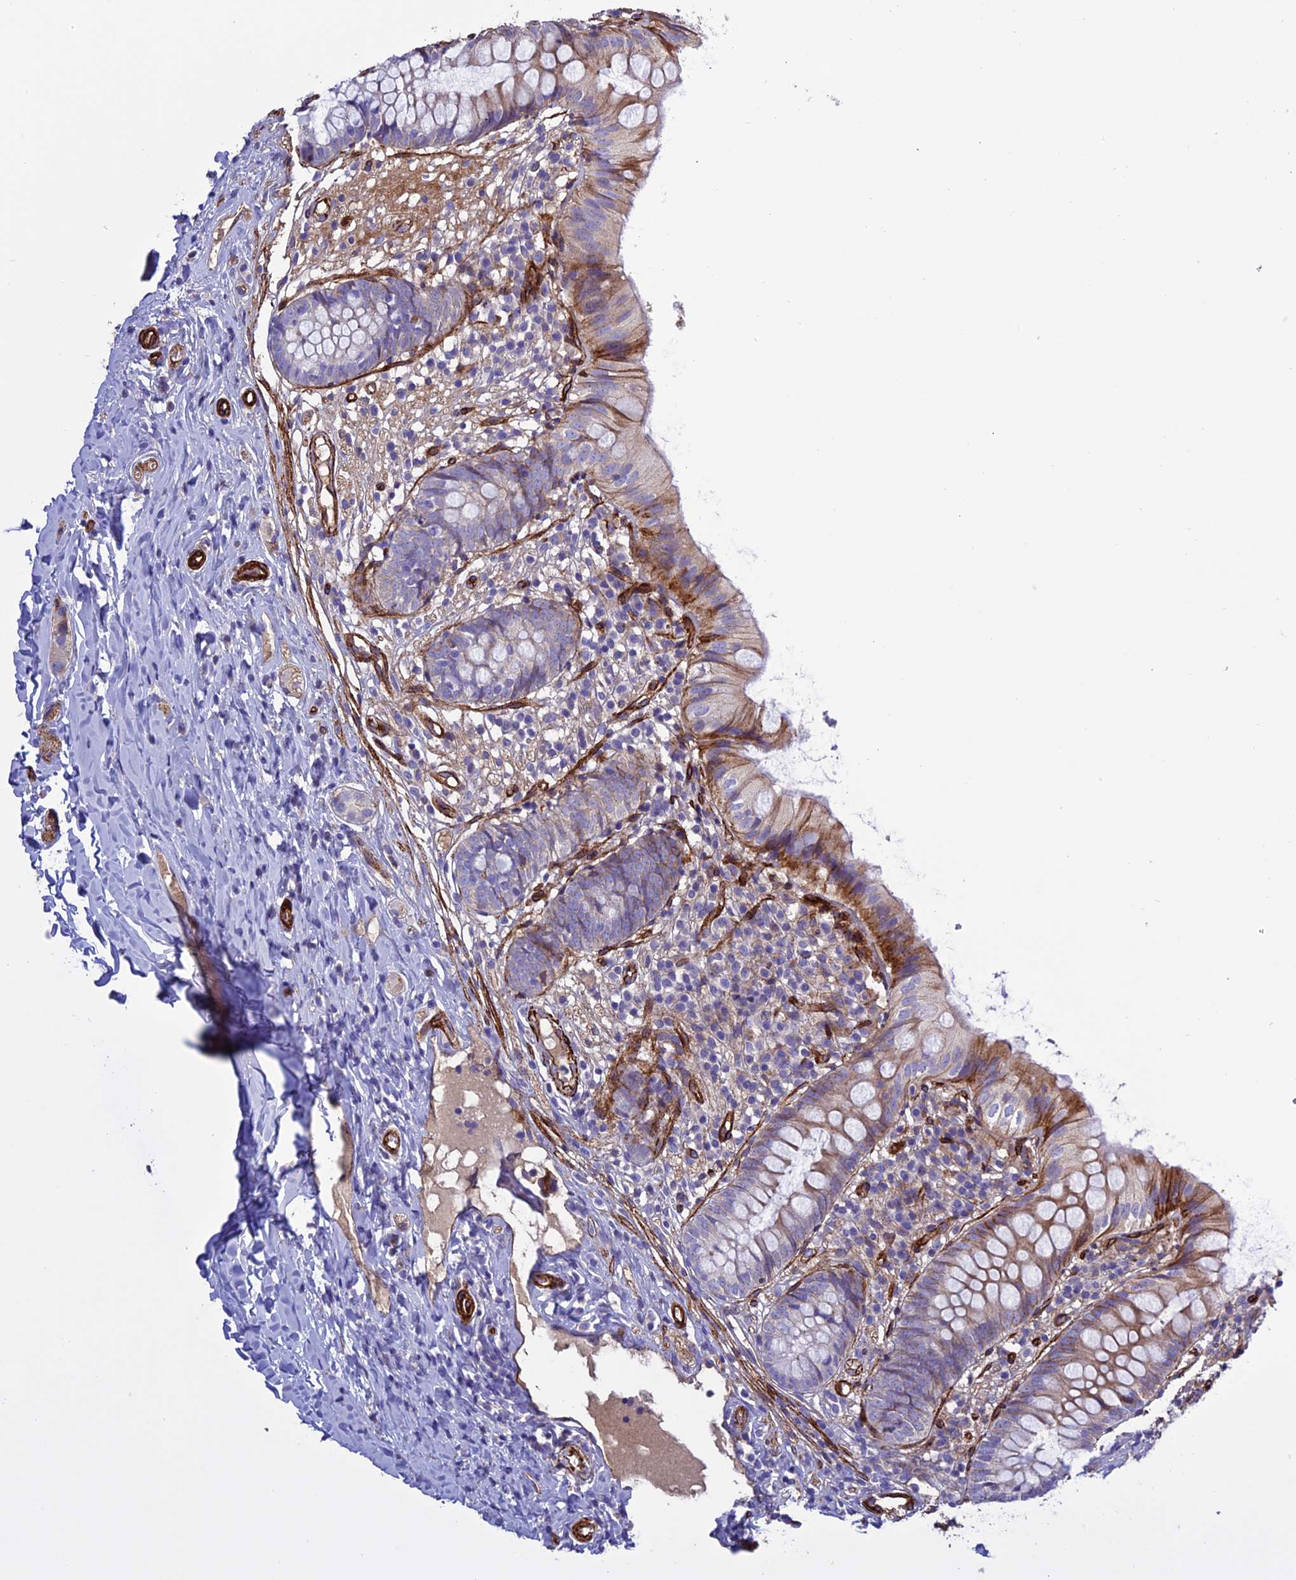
{"staining": {"intensity": "moderate", "quantity": "<25%", "location": "cytoplasmic/membranous"}, "tissue": "appendix", "cell_type": "Glandular cells", "image_type": "normal", "snomed": [{"axis": "morphology", "description": "Normal tissue, NOS"}, {"axis": "topography", "description": "Appendix"}], "caption": "Moderate cytoplasmic/membranous expression is appreciated in approximately <25% of glandular cells in unremarkable appendix. (brown staining indicates protein expression, while blue staining denotes nuclei).", "gene": "REX1BD", "patient": {"sex": "male", "age": 8}}